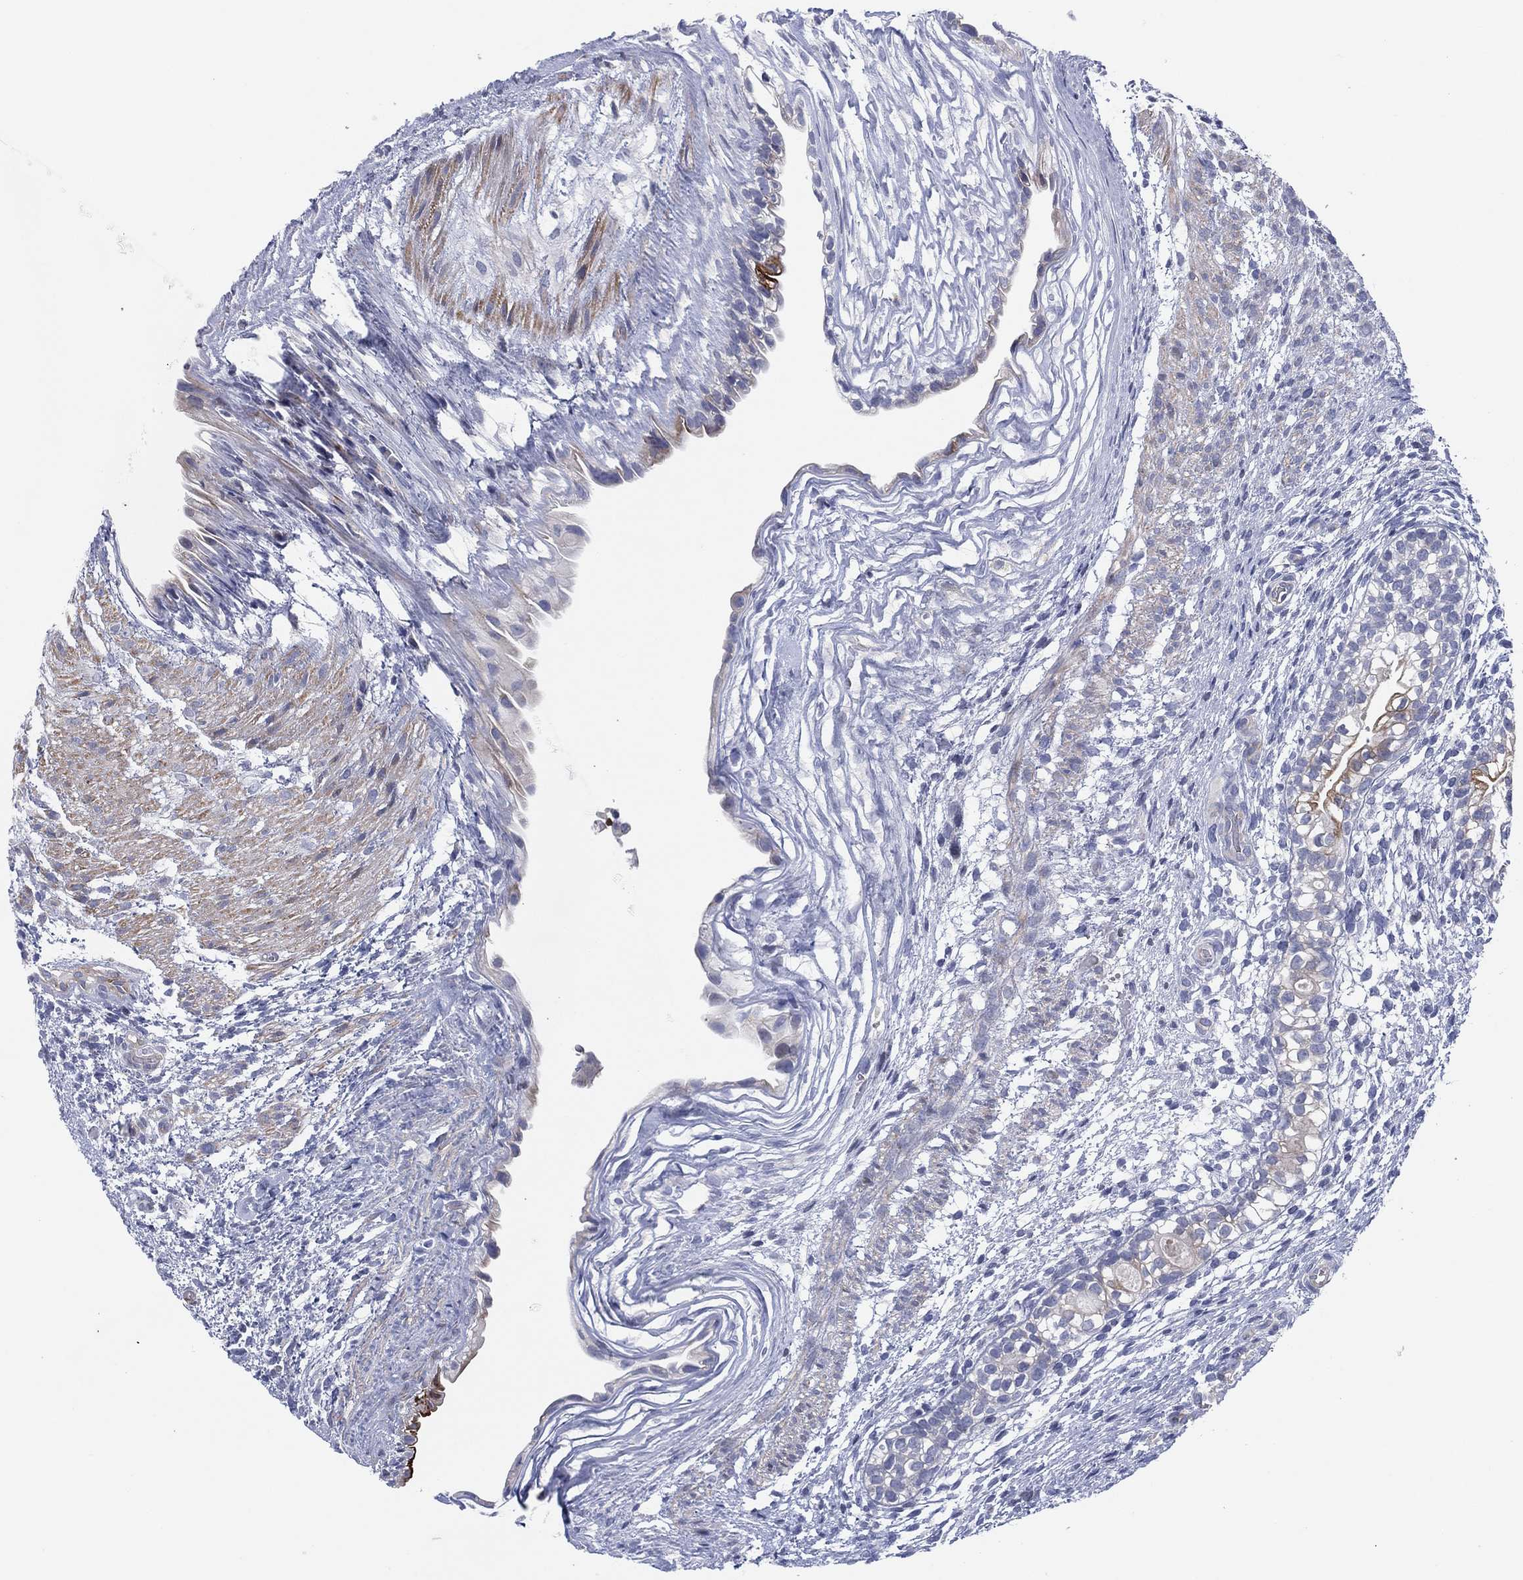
{"staining": {"intensity": "negative", "quantity": "none", "location": "none"}, "tissue": "testis cancer", "cell_type": "Tumor cells", "image_type": "cancer", "snomed": [{"axis": "morphology", "description": "Normal tissue, NOS"}, {"axis": "morphology", "description": "Carcinoma, Embryonal, NOS"}, {"axis": "topography", "description": "Testis"}, {"axis": "topography", "description": "Epididymis"}], "caption": "High power microscopy image of an immunohistochemistry photomicrograph of testis cancer (embryonal carcinoma), revealing no significant staining in tumor cells. (DAB (3,3'-diaminobenzidine) immunohistochemistry (IHC) with hematoxylin counter stain).", "gene": "HEATR4", "patient": {"sex": "male", "age": 24}}